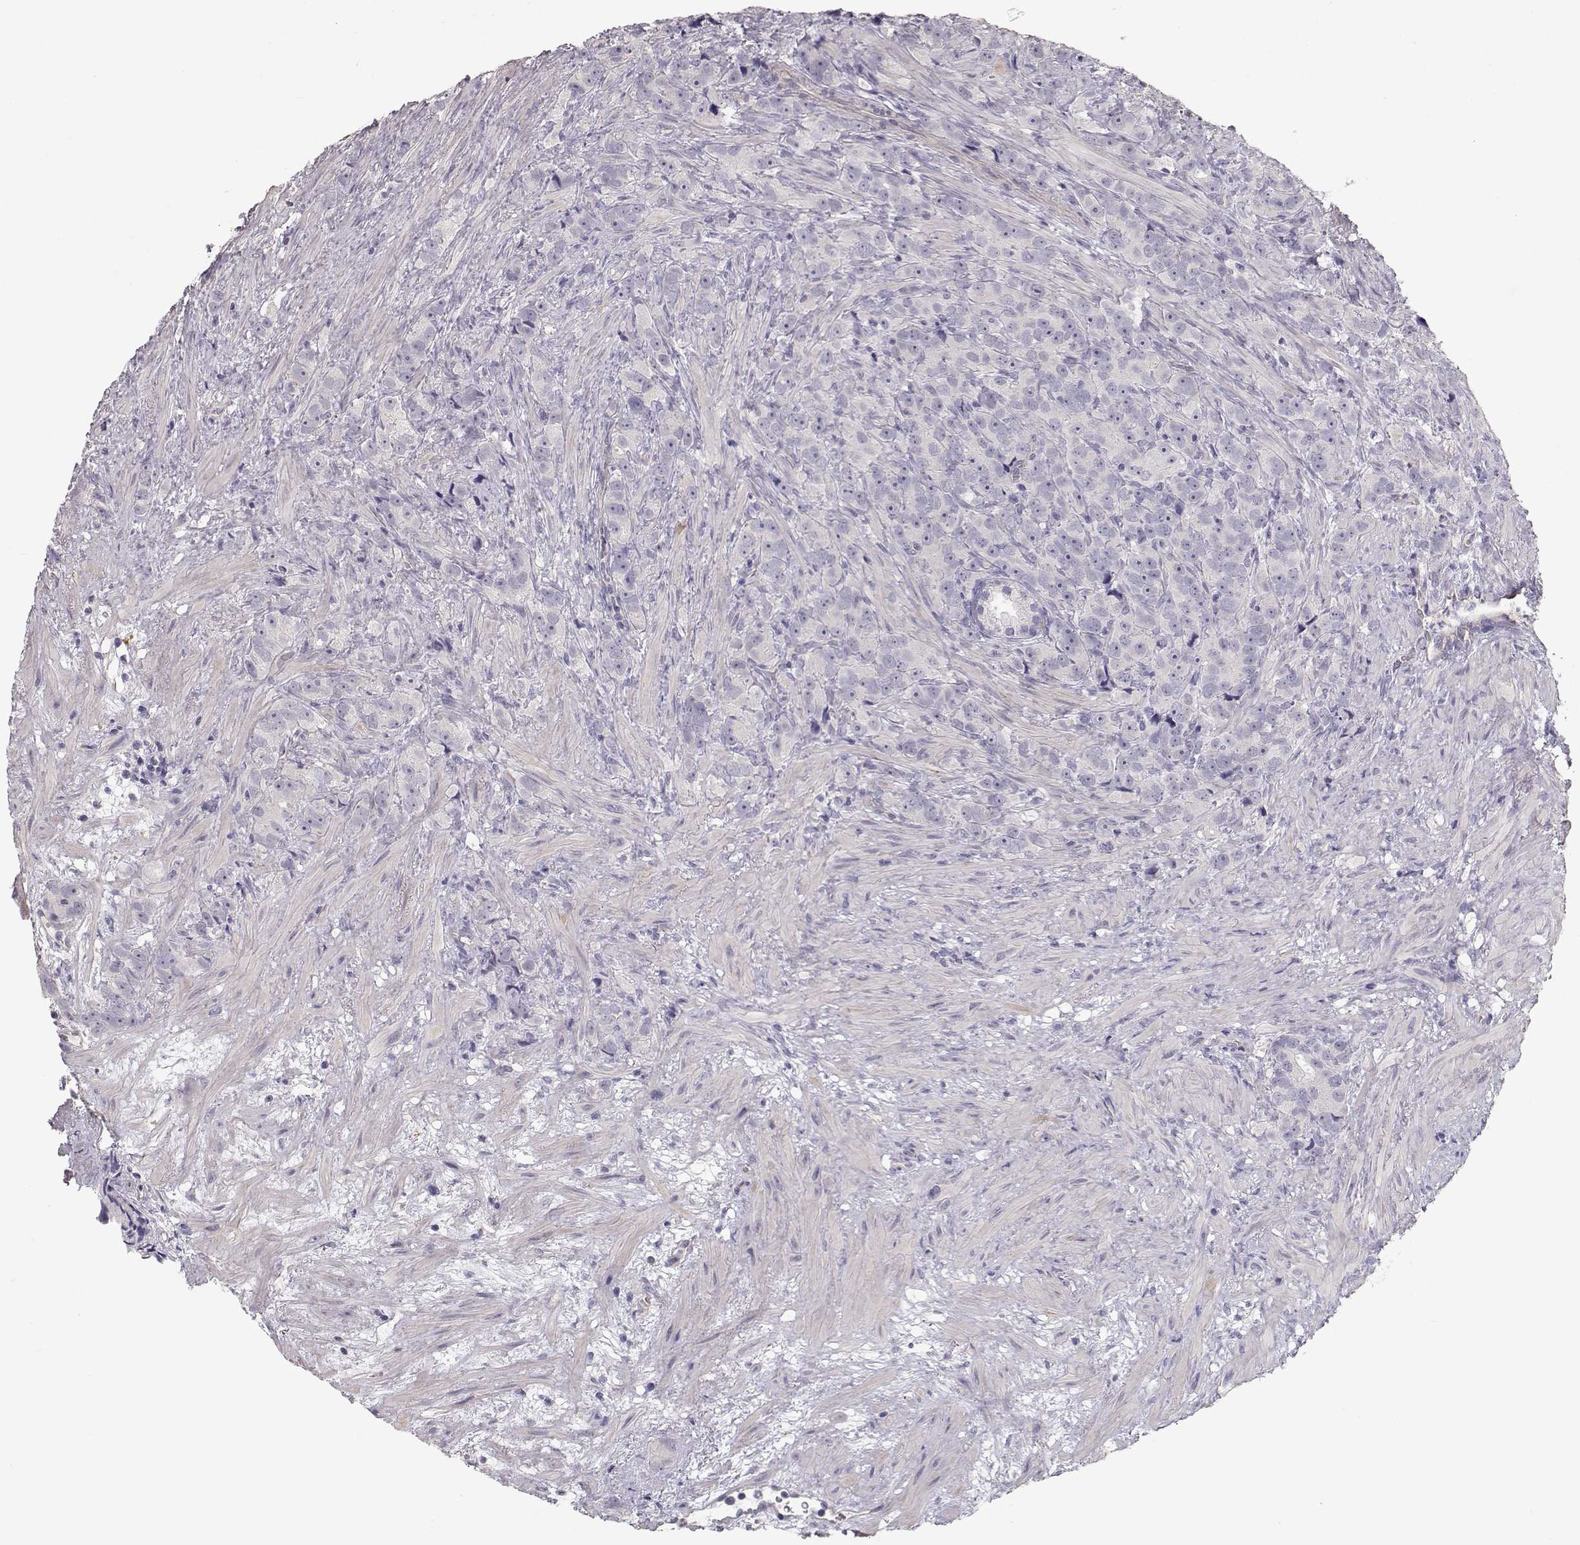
{"staining": {"intensity": "negative", "quantity": "none", "location": "none"}, "tissue": "prostate cancer", "cell_type": "Tumor cells", "image_type": "cancer", "snomed": [{"axis": "morphology", "description": "Adenocarcinoma, High grade"}, {"axis": "topography", "description": "Prostate"}], "caption": "Prostate cancer stained for a protein using immunohistochemistry (IHC) shows no expression tumor cells.", "gene": "SLC18A1", "patient": {"sex": "male", "age": 90}}